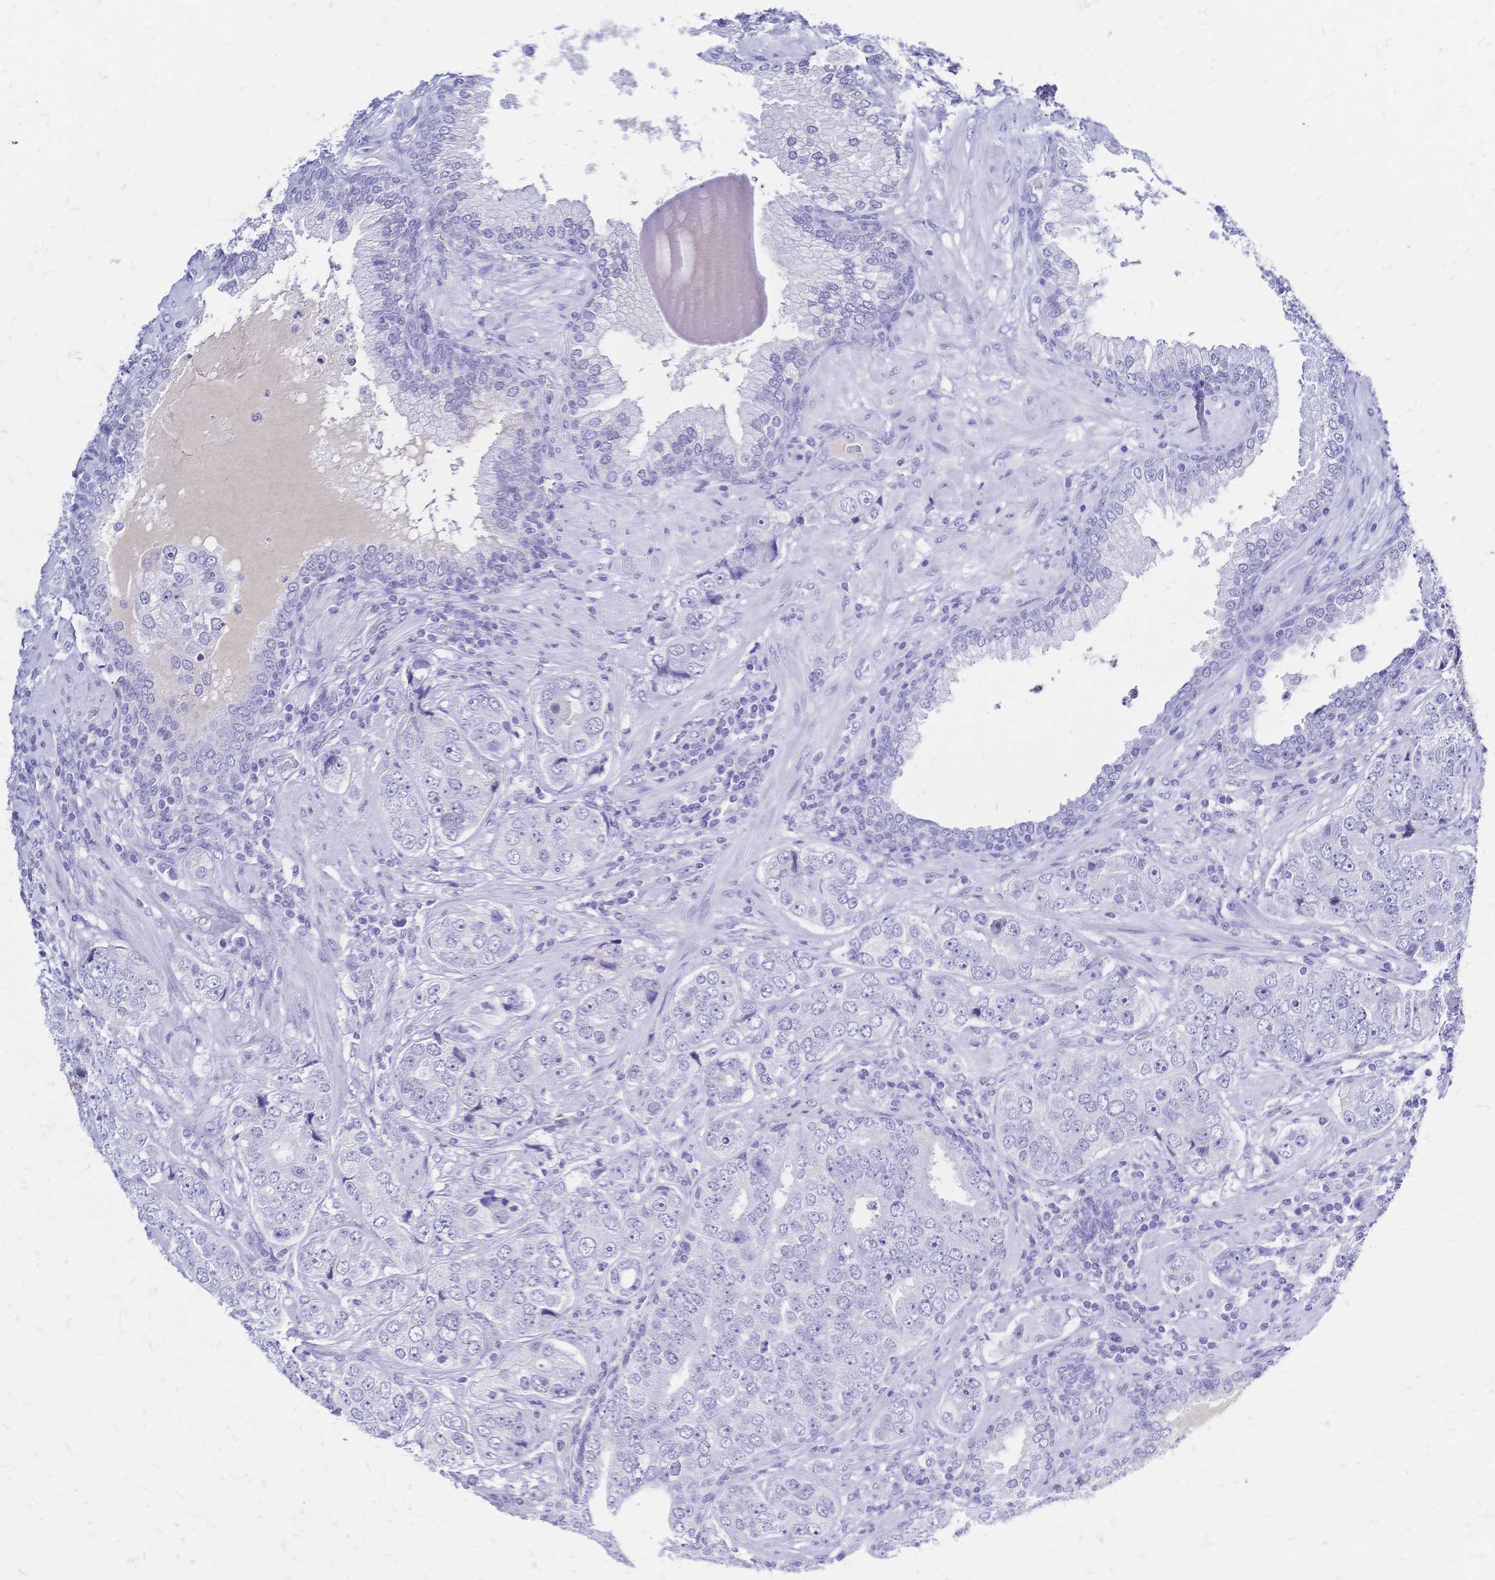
{"staining": {"intensity": "negative", "quantity": "none", "location": "none"}, "tissue": "prostate cancer", "cell_type": "Tumor cells", "image_type": "cancer", "snomed": [{"axis": "morphology", "description": "Adenocarcinoma, High grade"}, {"axis": "topography", "description": "Prostate"}], "caption": "An immunohistochemistry image of prostate cancer is shown. There is no staining in tumor cells of prostate cancer. The staining is performed using DAB brown chromogen with nuclei counter-stained in using hematoxylin.", "gene": "FA2H", "patient": {"sex": "male", "age": 60}}